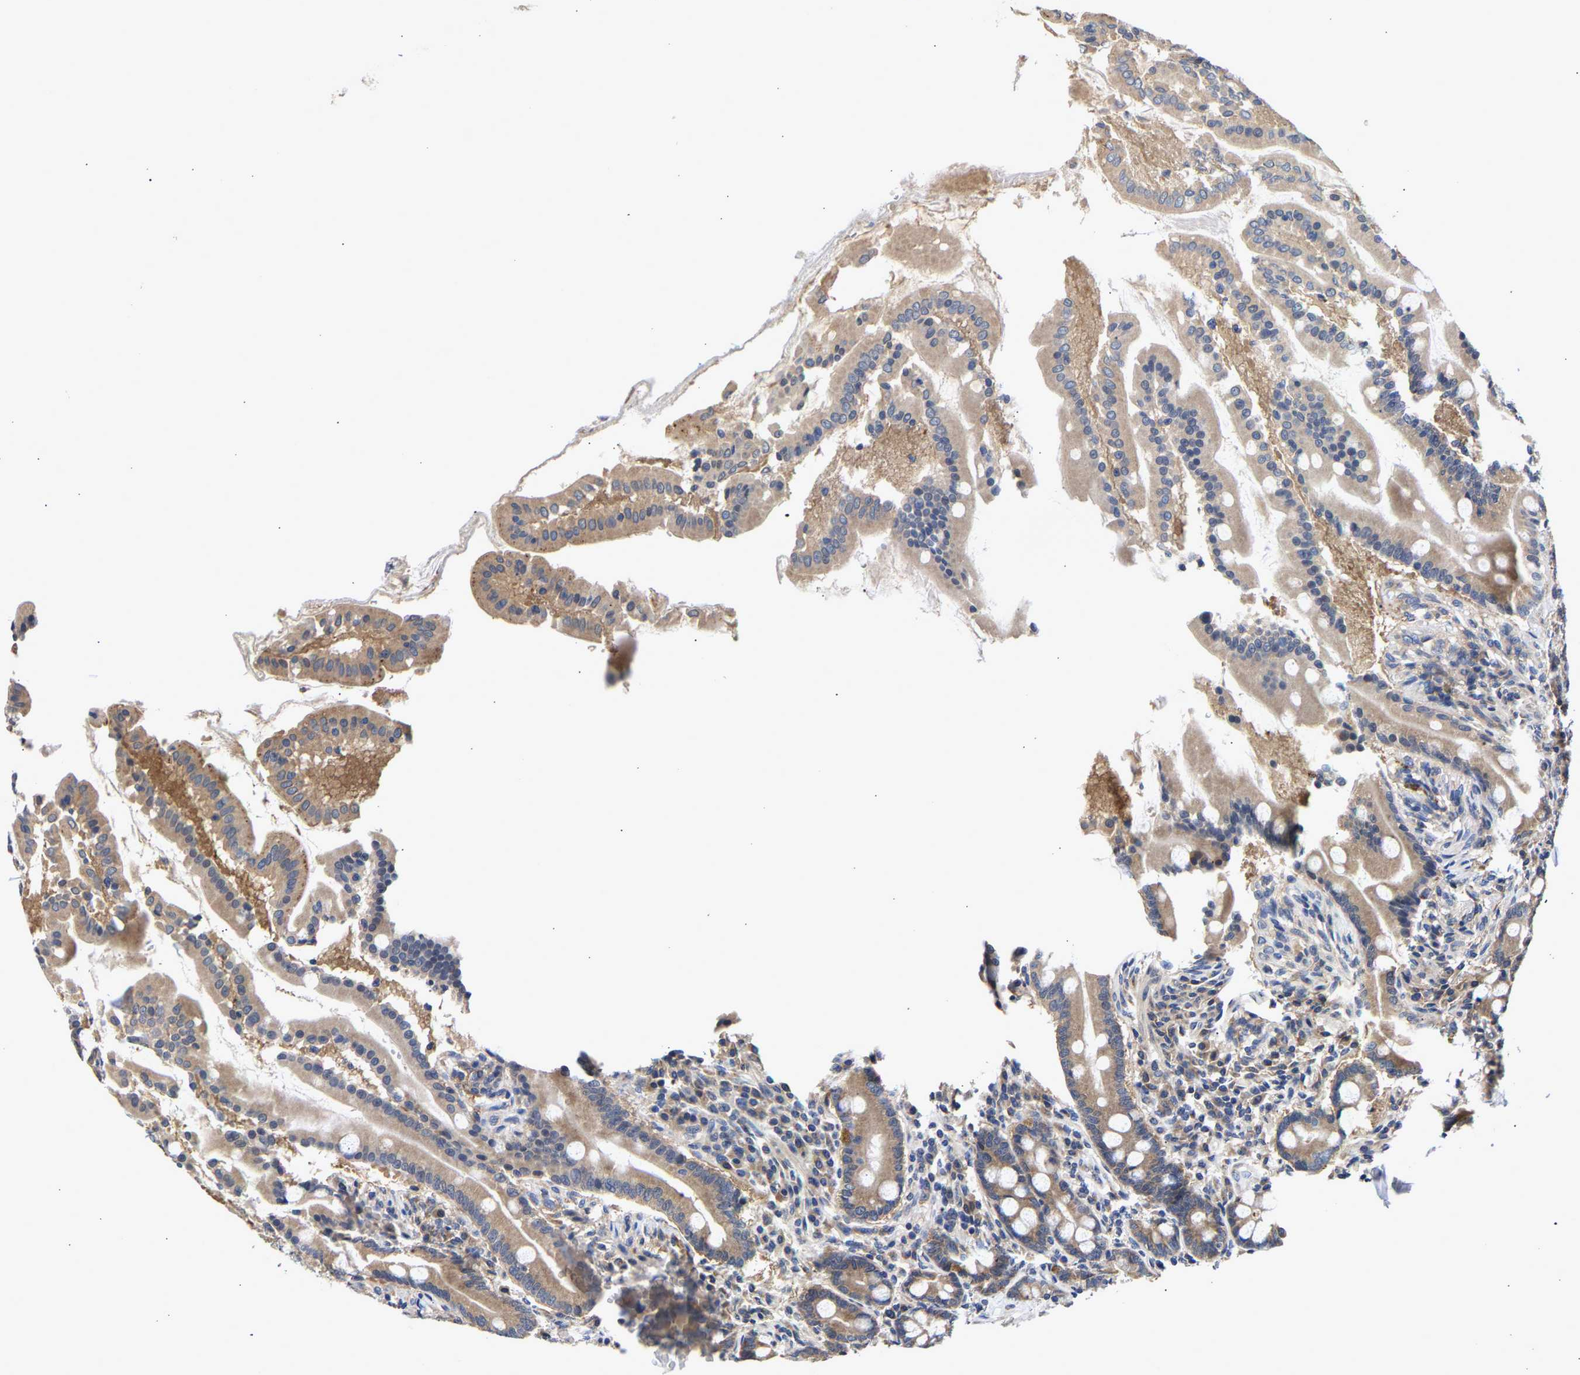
{"staining": {"intensity": "moderate", "quantity": ">75%", "location": "cytoplasmic/membranous"}, "tissue": "duodenum", "cell_type": "Glandular cells", "image_type": "normal", "snomed": [{"axis": "morphology", "description": "Normal tissue, NOS"}, {"axis": "topography", "description": "Duodenum"}], "caption": "Protein expression analysis of benign duodenum exhibits moderate cytoplasmic/membranous staining in approximately >75% of glandular cells. (Brightfield microscopy of DAB IHC at high magnification).", "gene": "CCDC6", "patient": {"sex": "male", "age": 50}}